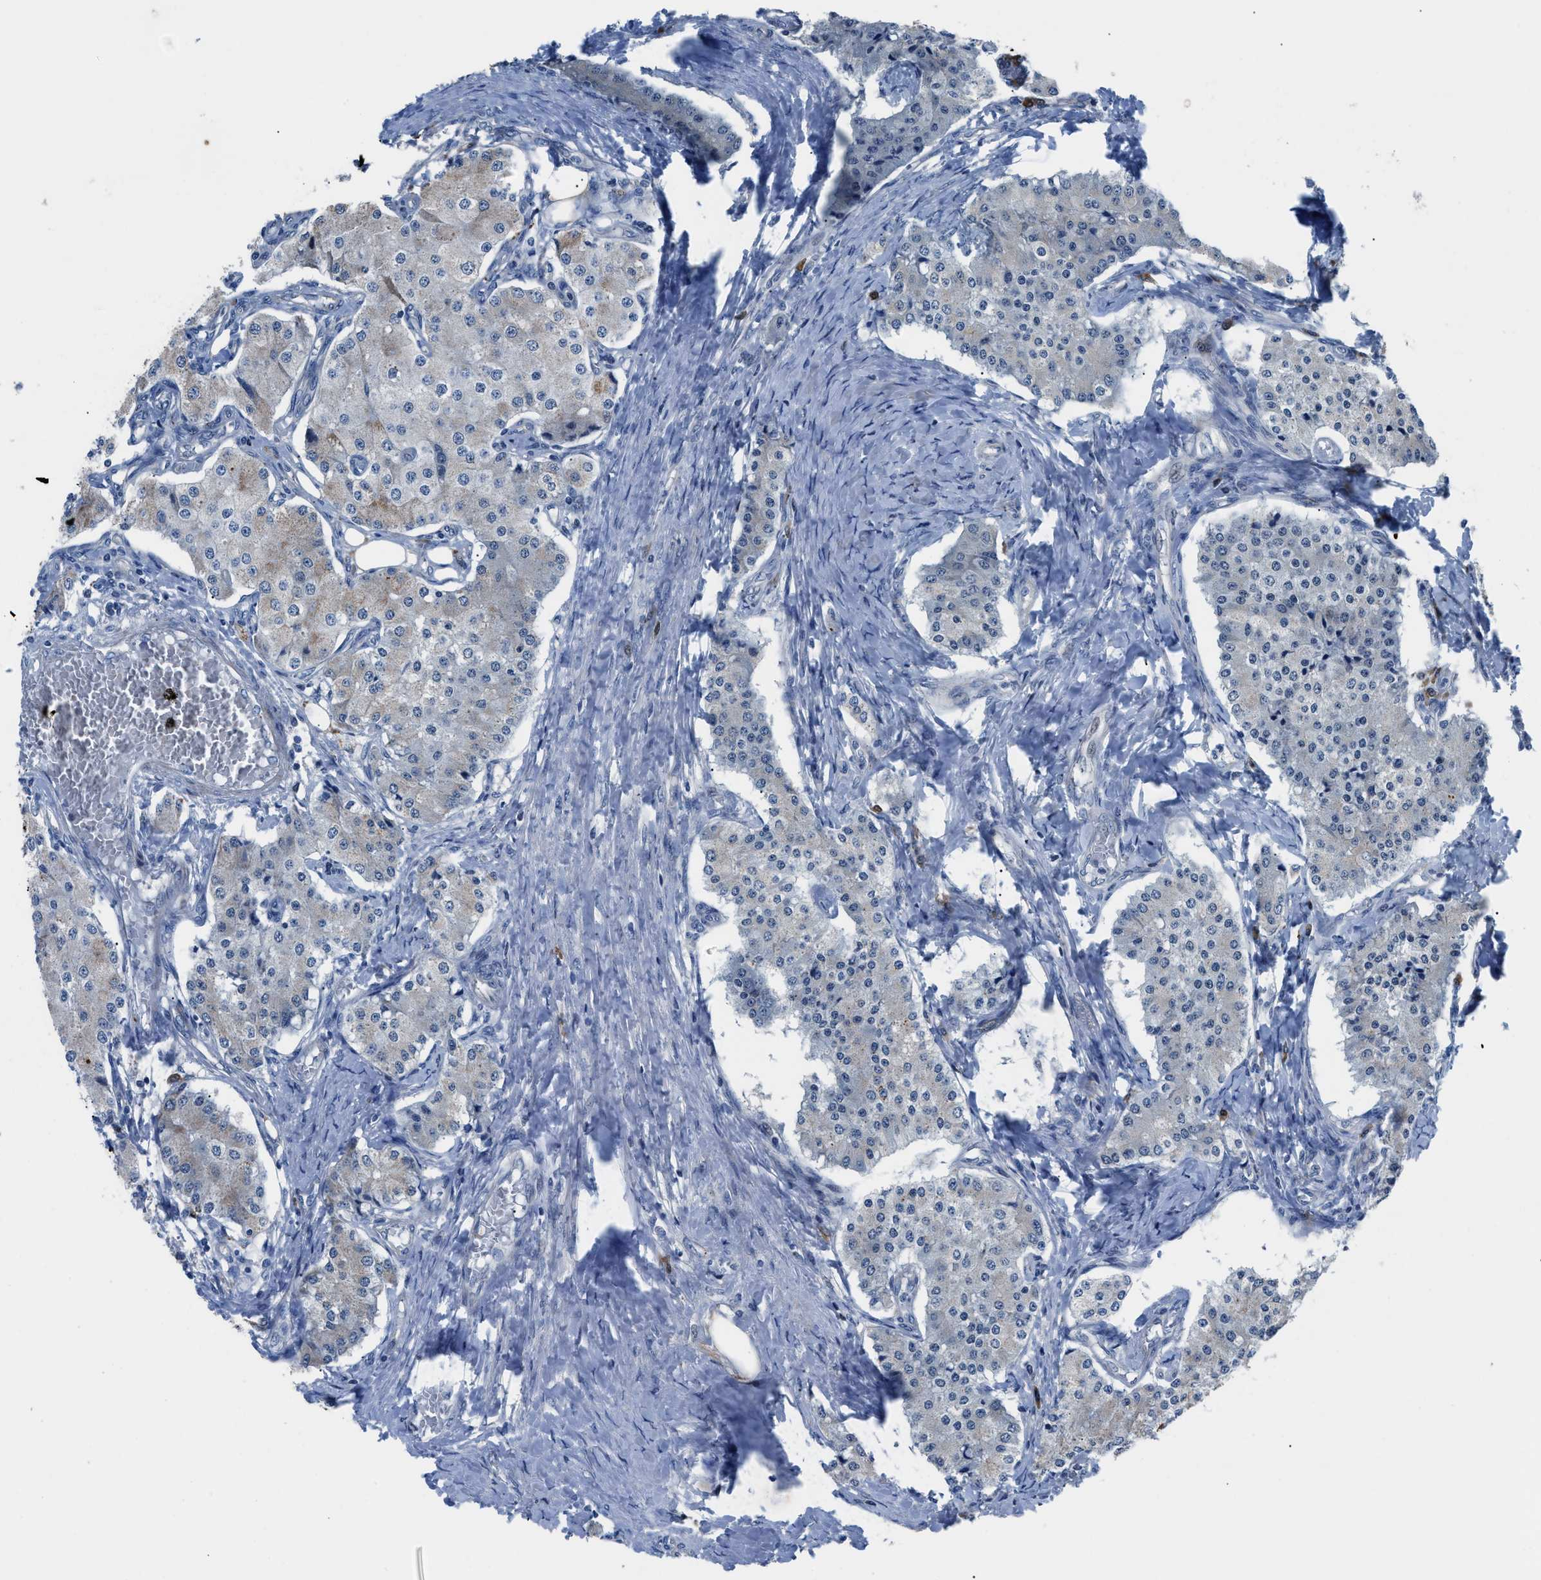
{"staining": {"intensity": "weak", "quantity": "<25%", "location": "cytoplasmic/membranous"}, "tissue": "carcinoid", "cell_type": "Tumor cells", "image_type": "cancer", "snomed": [{"axis": "morphology", "description": "Carcinoid, malignant, NOS"}, {"axis": "topography", "description": "Colon"}], "caption": "Tumor cells show no significant protein staining in carcinoid. Brightfield microscopy of IHC stained with DAB (brown) and hematoxylin (blue), captured at high magnification.", "gene": "UAP1", "patient": {"sex": "female", "age": 52}}